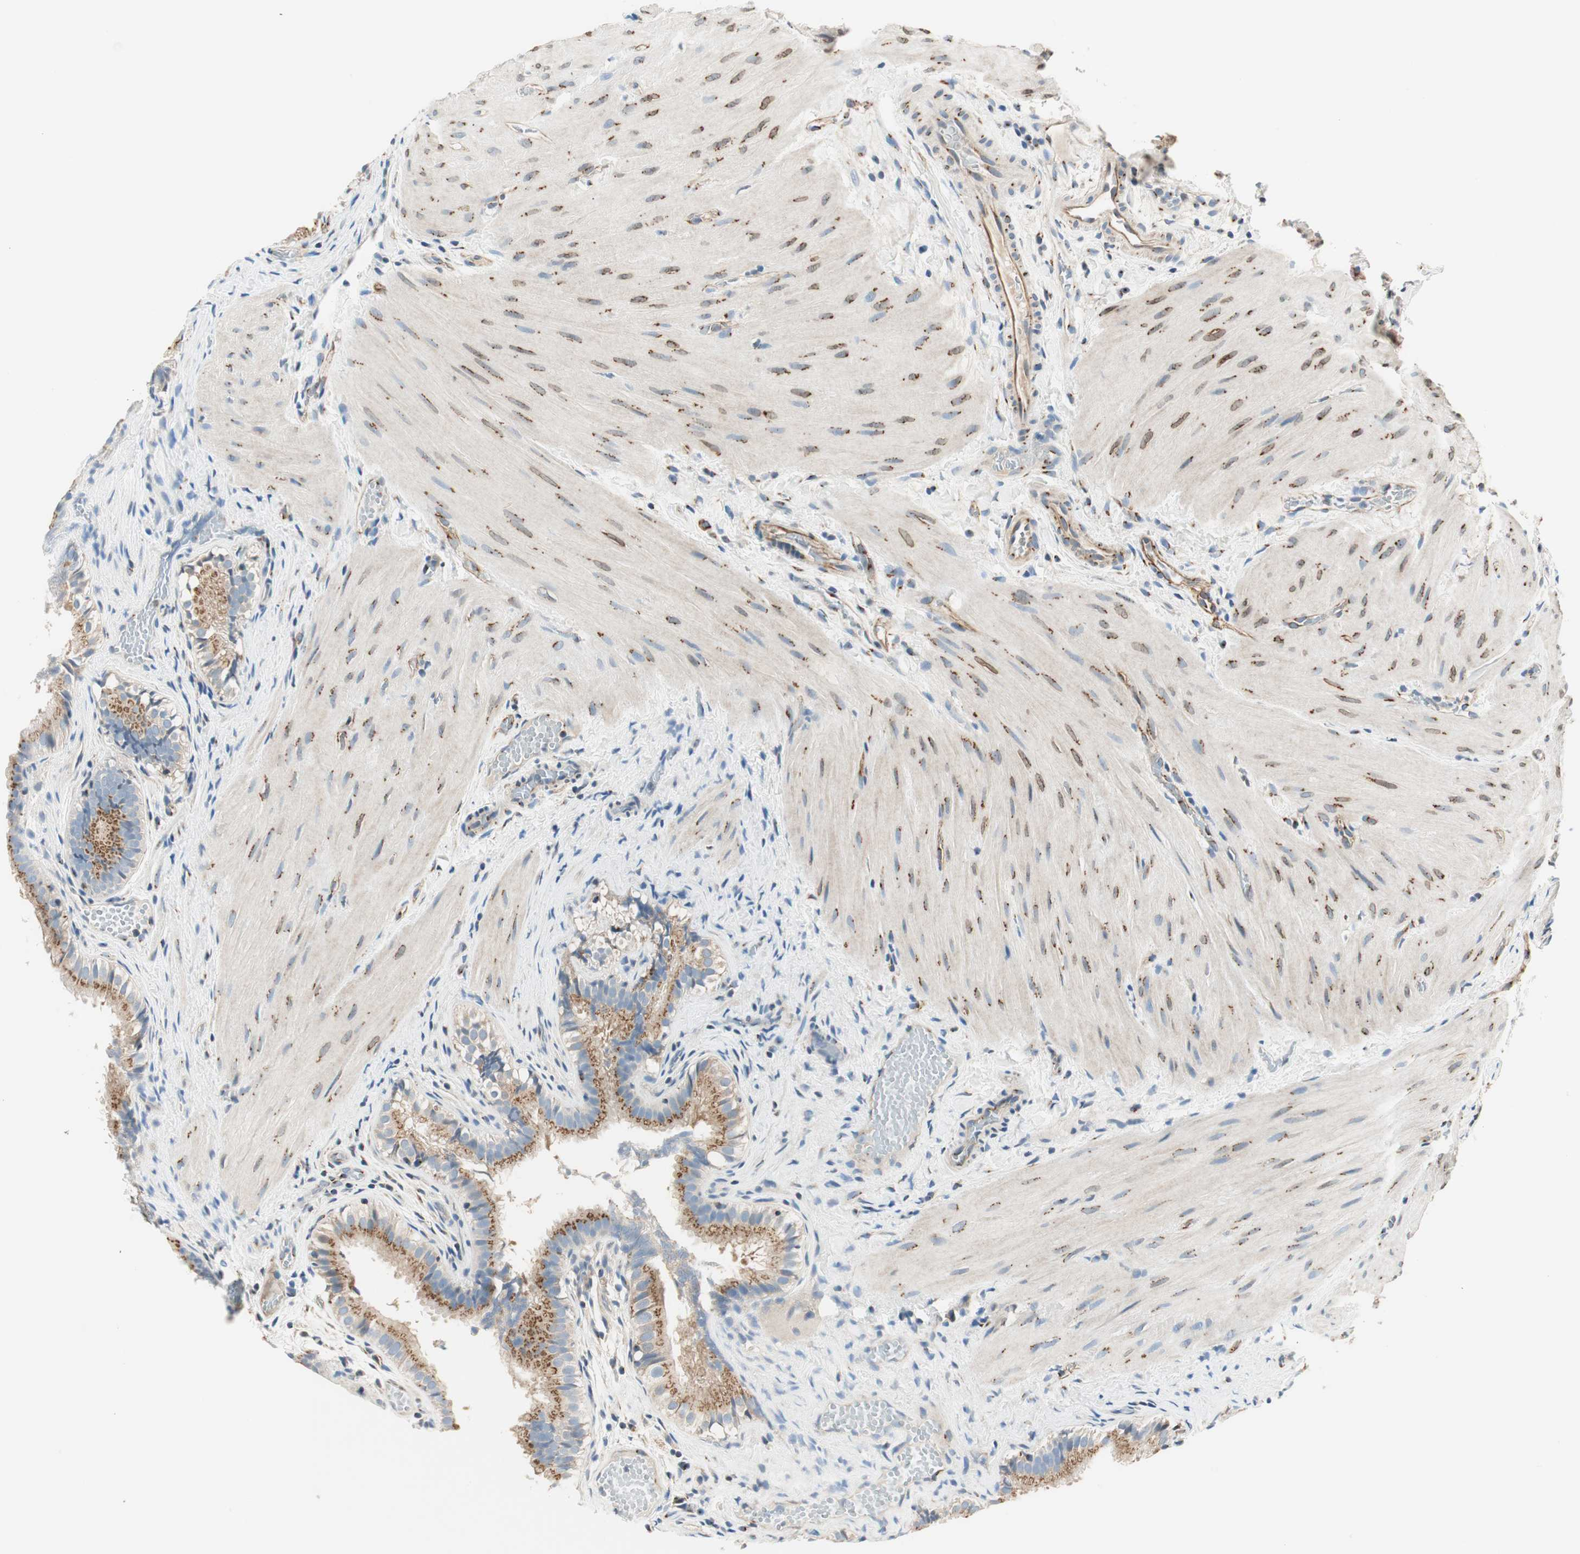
{"staining": {"intensity": "strong", "quantity": ">75%", "location": "cytoplasmic/membranous"}, "tissue": "gallbladder", "cell_type": "Glandular cells", "image_type": "normal", "snomed": [{"axis": "morphology", "description": "Normal tissue, NOS"}, {"axis": "topography", "description": "Gallbladder"}], "caption": "High-power microscopy captured an immunohistochemistry (IHC) image of benign gallbladder, revealing strong cytoplasmic/membranous positivity in approximately >75% of glandular cells.", "gene": "TMF1", "patient": {"sex": "female", "age": 26}}